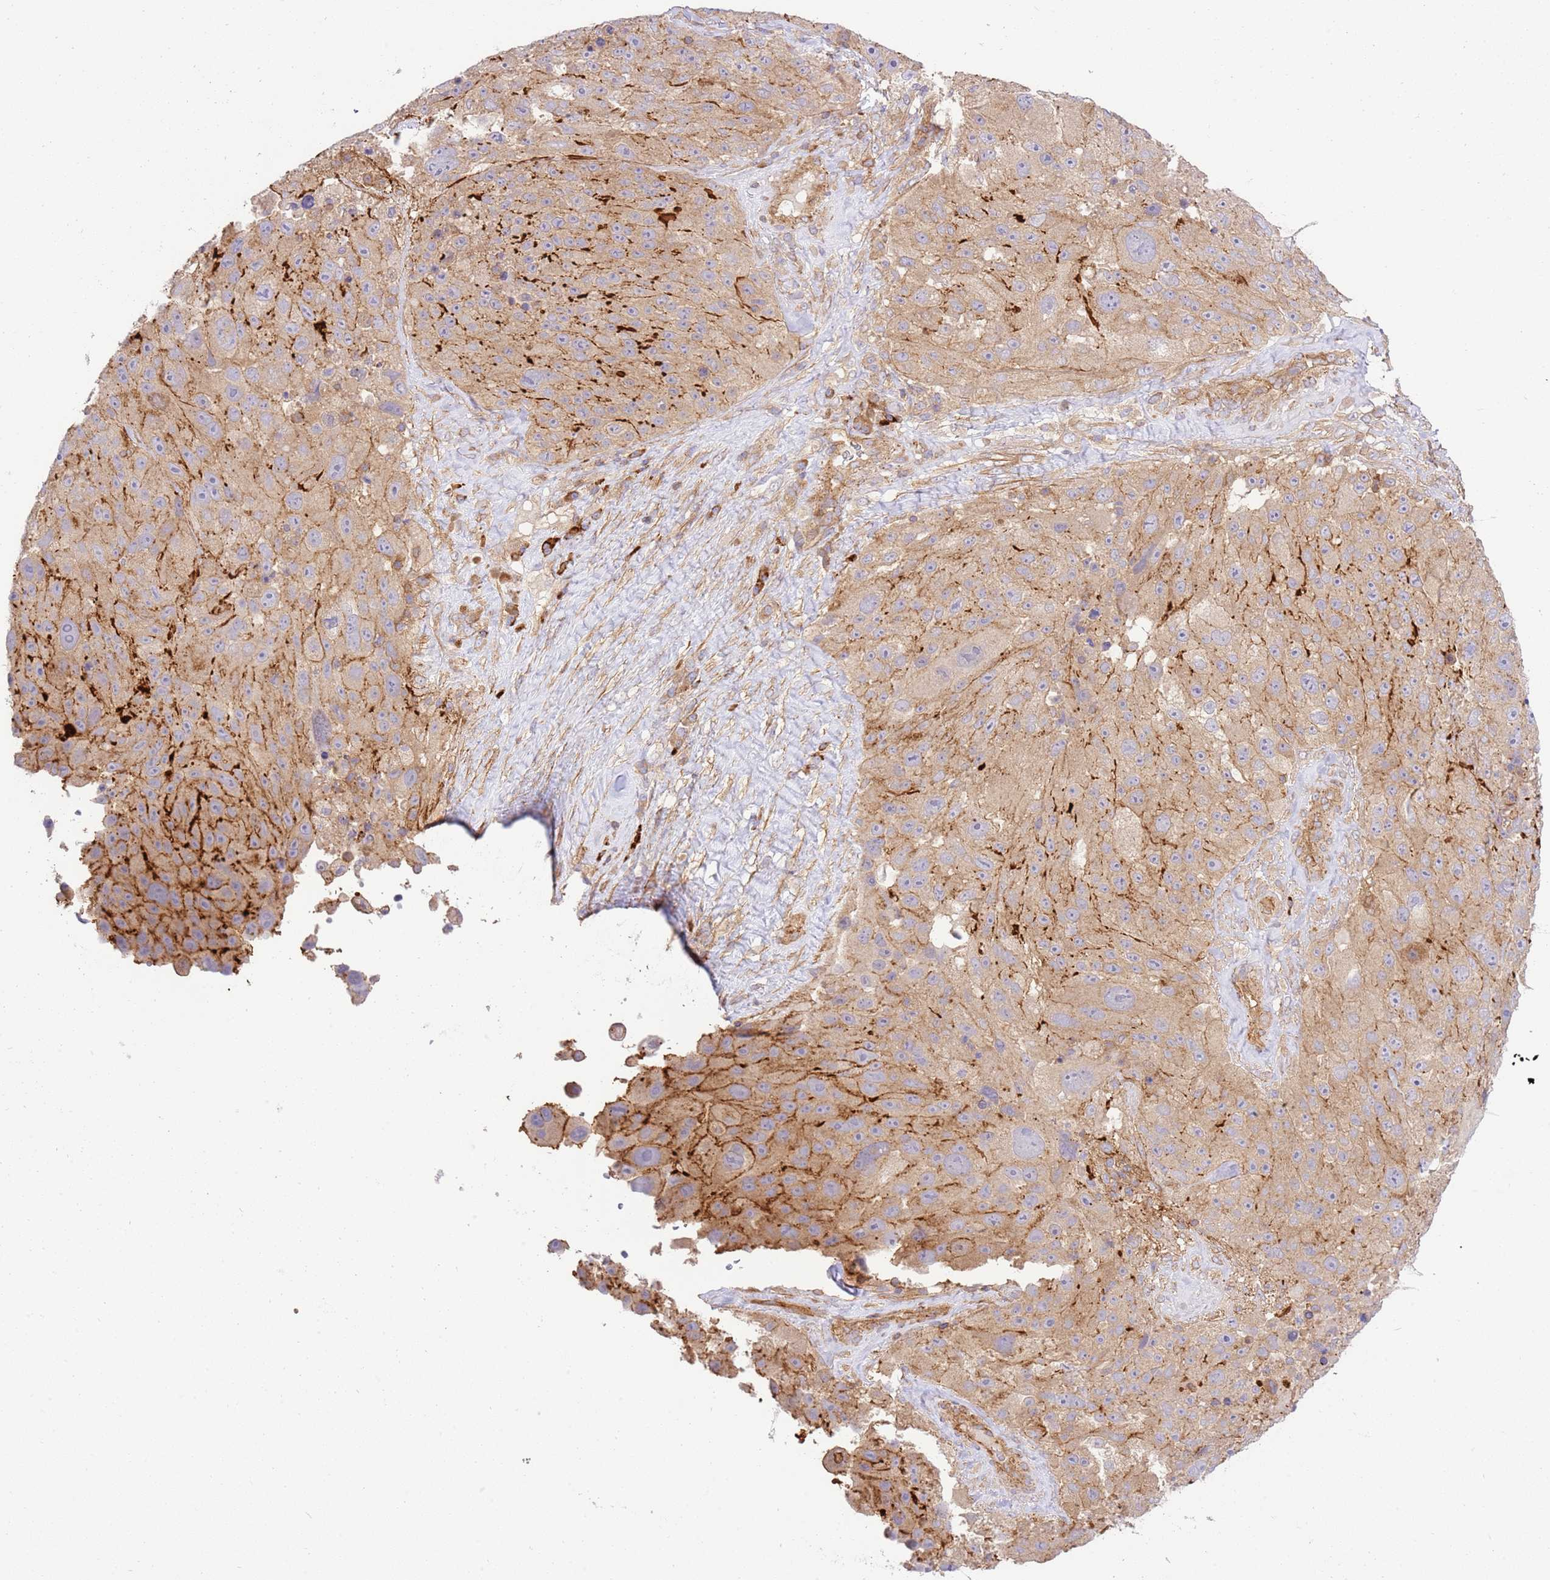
{"staining": {"intensity": "weak", "quantity": ">75%", "location": "cytoplasmic/membranous"}, "tissue": "melanoma", "cell_type": "Tumor cells", "image_type": "cancer", "snomed": [{"axis": "morphology", "description": "Malignant melanoma, Metastatic site"}, {"axis": "topography", "description": "Lymph node"}], "caption": "The micrograph exhibits staining of malignant melanoma (metastatic site), revealing weak cytoplasmic/membranous protein positivity (brown color) within tumor cells.", "gene": "EFCAB8", "patient": {"sex": "male", "age": 62}}